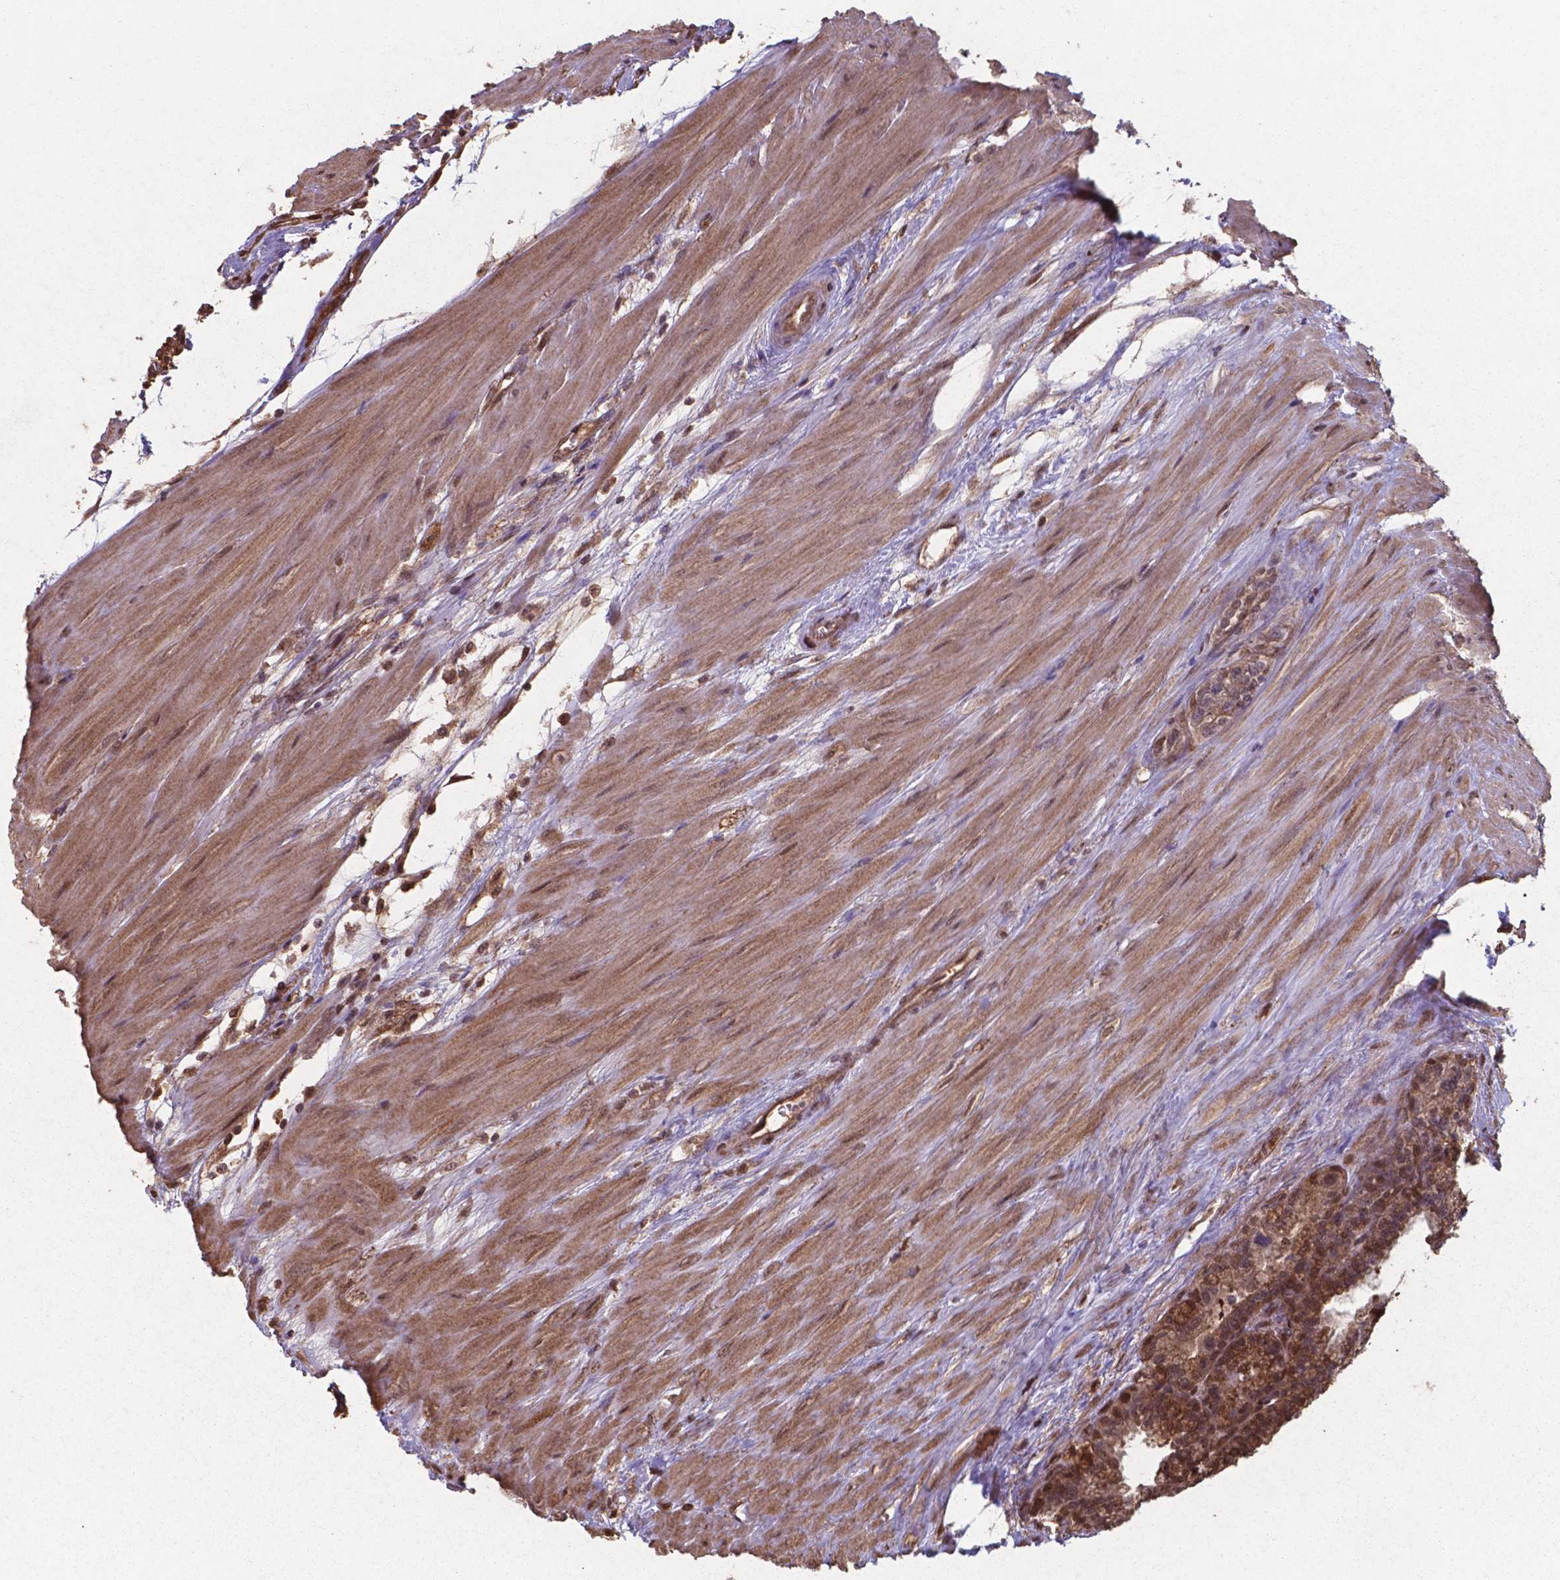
{"staining": {"intensity": "moderate", "quantity": ">75%", "location": "cytoplasmic/membranous,nuclear"}, "tissue": "seminal vesicle", "cell_type": "Glandular cells", "image_type": "normal", "snomed": [{"axis": "morphology", "description": "Normal tissue, NOS"}, {"axis": "morphology", "description": "Urothelial carcinoma, NOS"}, {"axis": "topography", "description": "Urinary bladder"}, {"axis": "topography", "description": "Seminal veicle"}], "caption": "IHC of normal seminal vesicle reveals medium levels of moderate cytoplasmic/membranous,nuclear staining in about >75% of glandular cells. The staining was performed using DAB (3,3'-diaminobenzidine), with brown indicating positive protein expression. Nuclei are stained blue with hematoxylin.", "gene": "CHP2", "patient": {"sex": "male", "age": 76}}